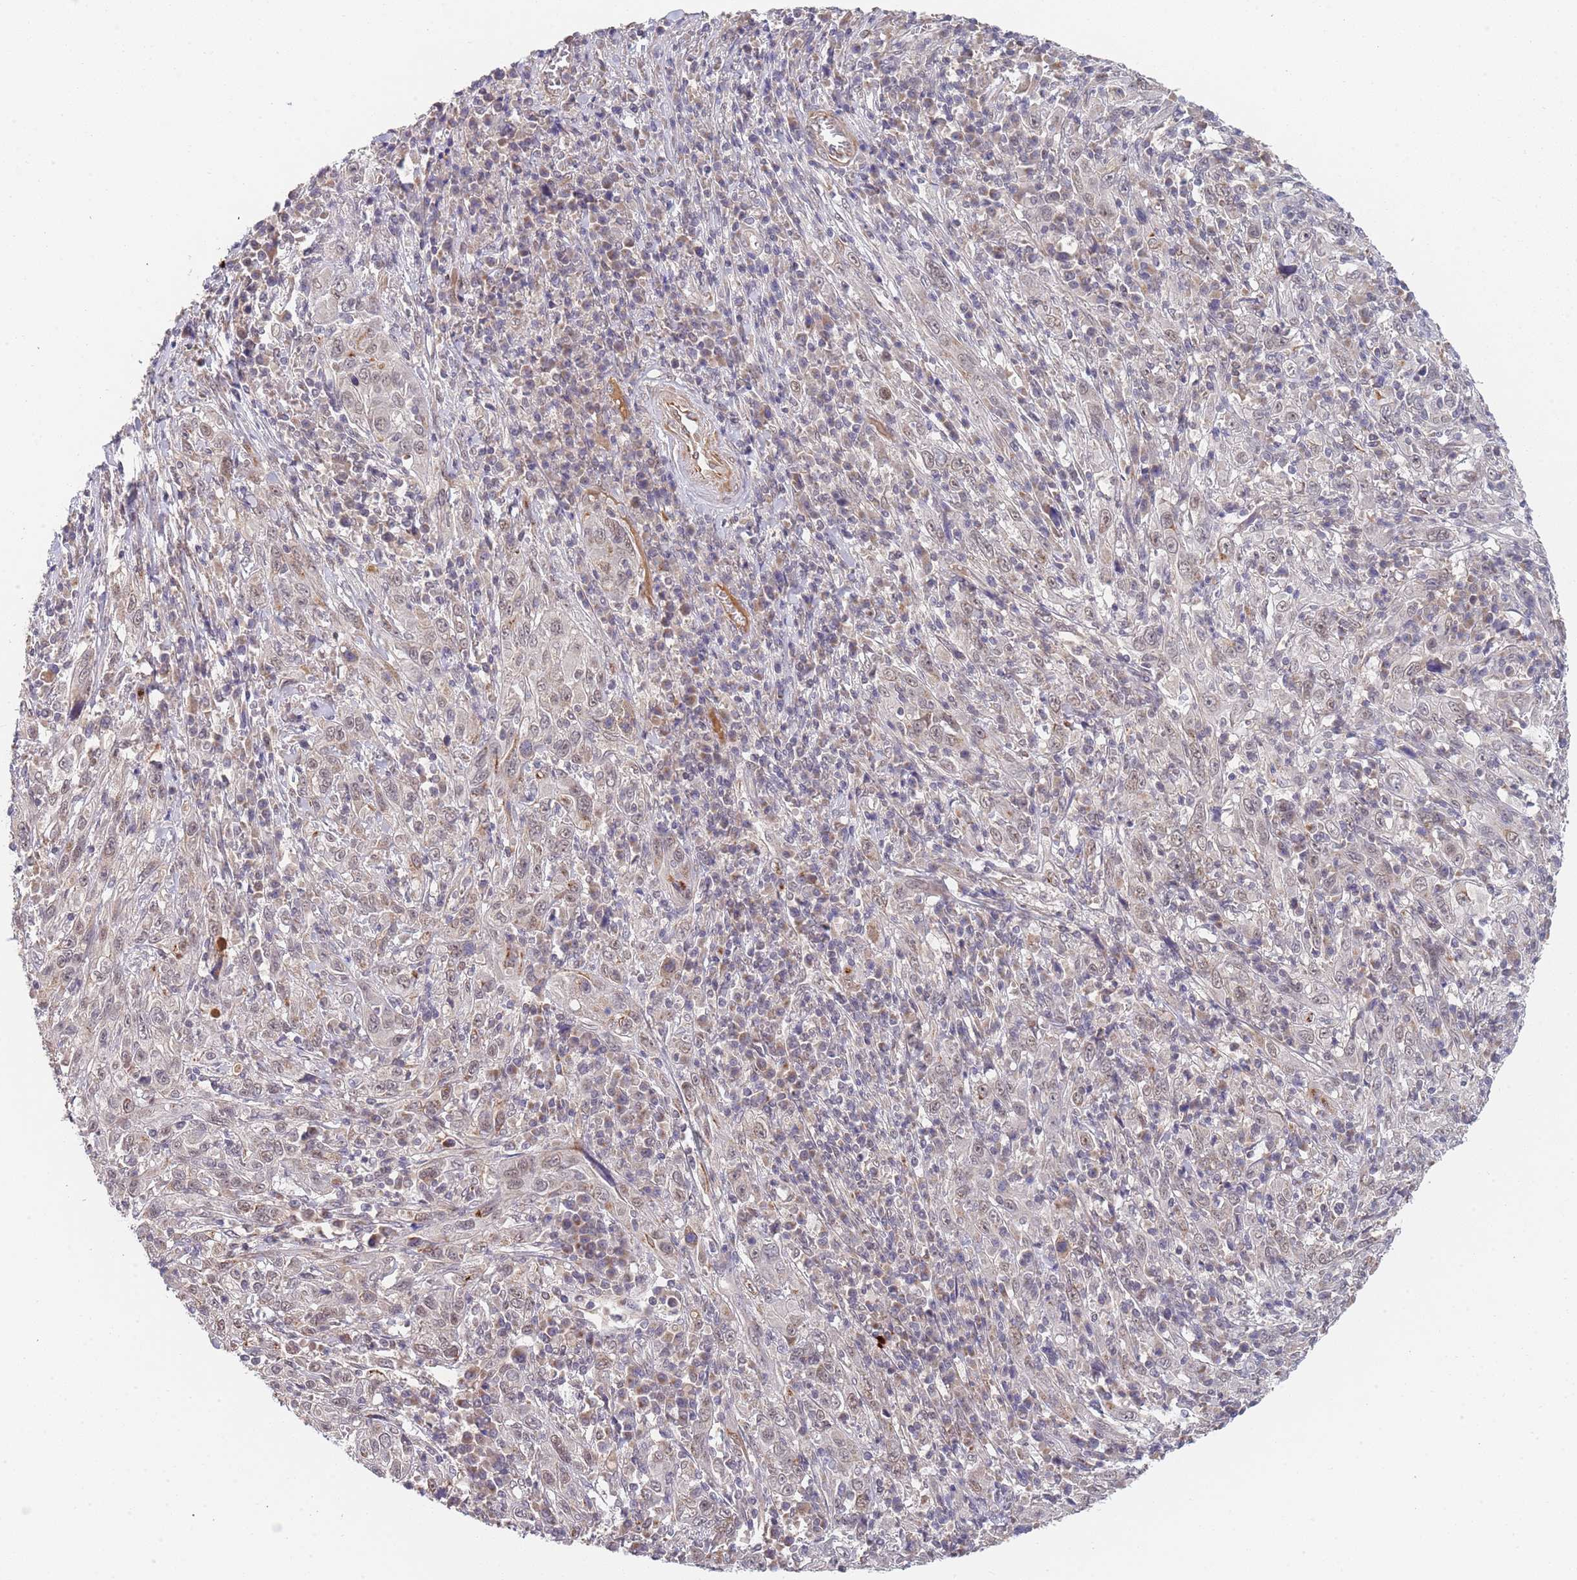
{"staining": {"intensity": "moderate", "quantity": "<25%", "location": "cytoplasmic/membranous"}, "tissue": "cervical cancer", "cell_type": "Tumor cells", "image_type": "cancer", "snomed": [{"axis": "morphology", "description": "Squamous cell carcinoma, NOS"}, {"axis": "topography", "description": "Cervix"}], "caption": "Protein expression analysis of cervical squamous cell carcinoma shows moderate cytoplasmic/membranous expression in about <25% of tumor cells. (brown staining indicates protein expression, while blue staining denotes nuclei).", "gene": "B4GALT4", "patient": {"sex": "female", "age": 46}}